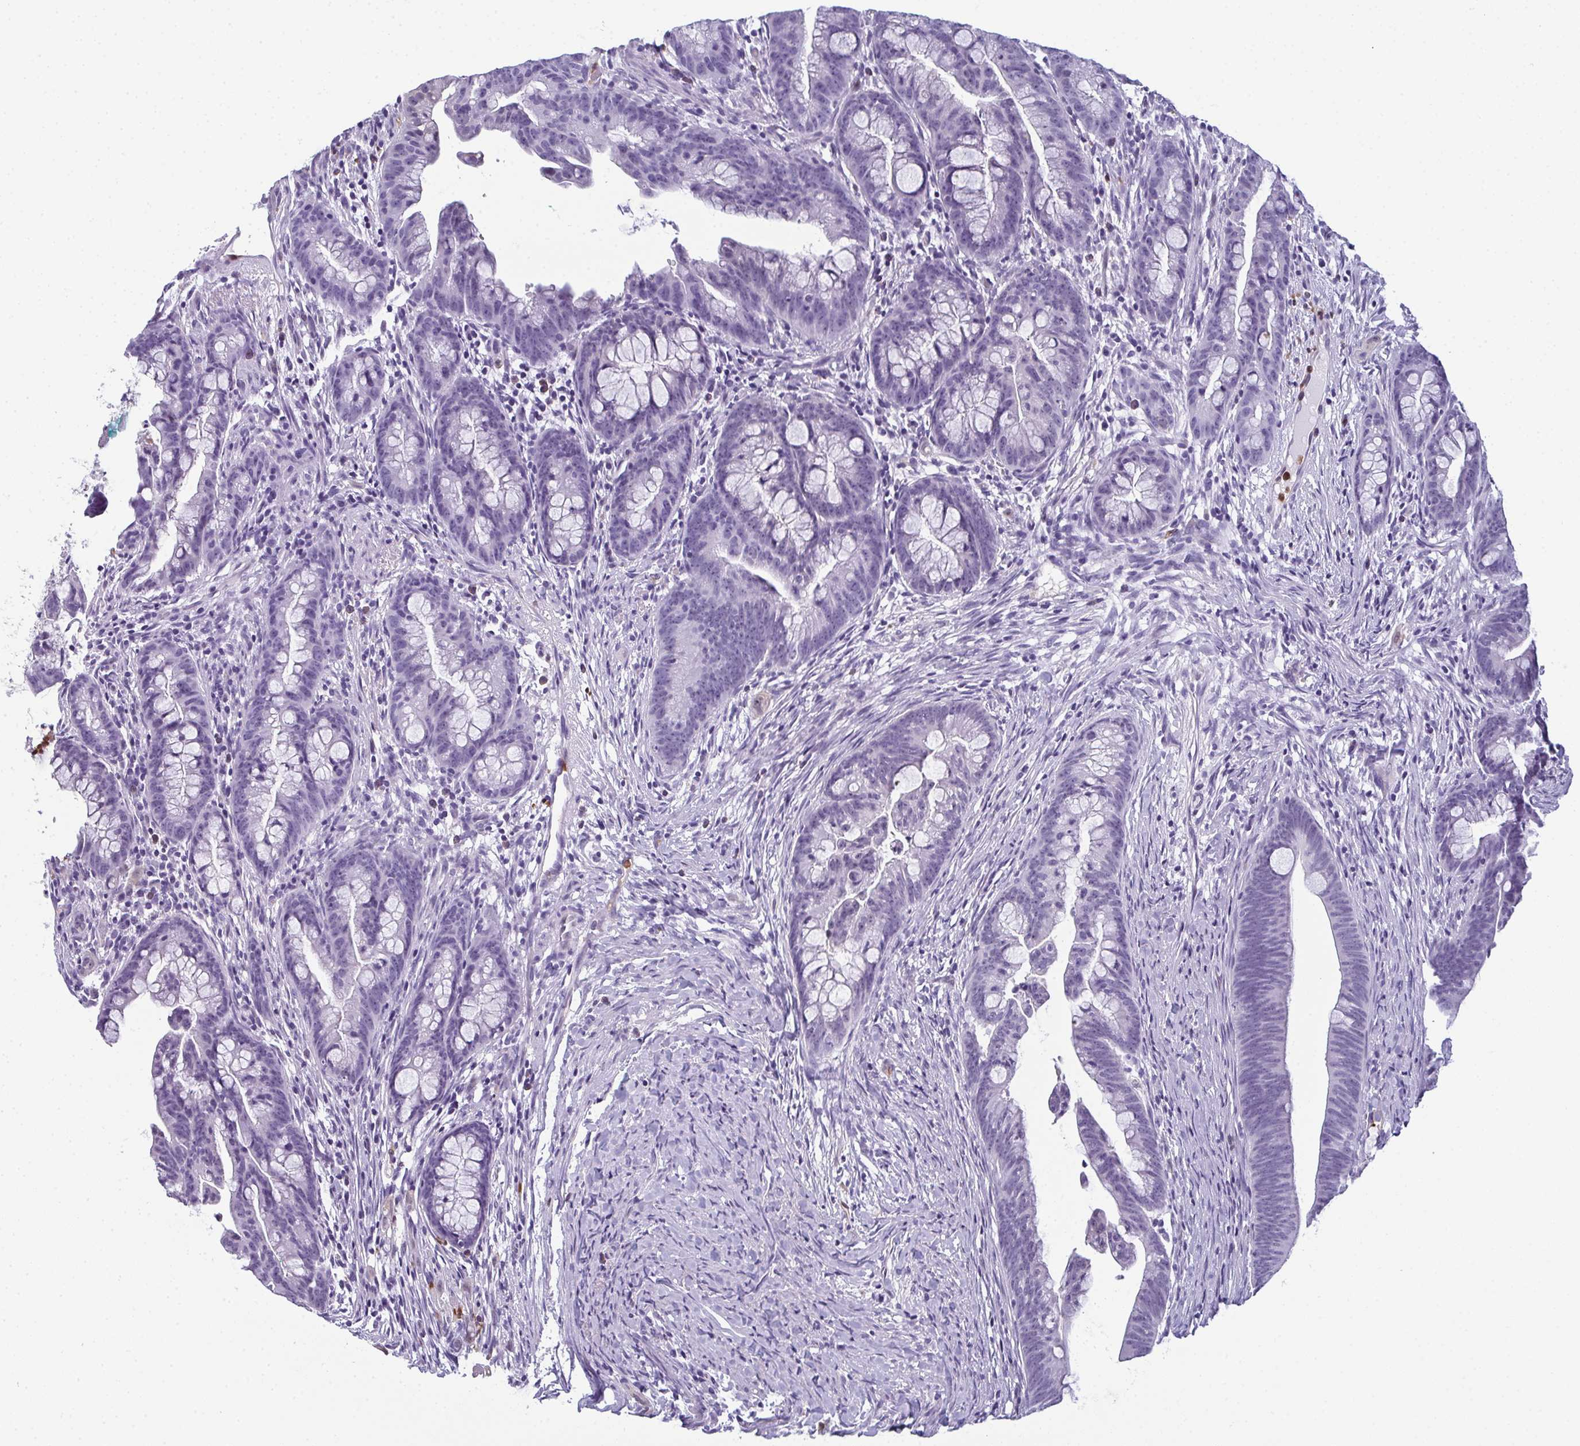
{"staining": {"intensity": "negative", "quantity": "none", "location": "none"}, "tissue": "colorectal cancer", "cell_type": "Tumor cells", "image_type": "cancer", "snomed": [{"axis": "morphology", "description": "Adenocarcinoma, NOS"}, {"axis": "topography", "description": "Colon"}], "caption": "Histopathology image shows no significant protein staining in tumor cells of adenocarcinoma (colorectal). The staining was performed using DAB to visualize the protein expression in brown, while the nuclei were stained in blue with hematoxylin (Magnification: 20x).", "gene": "CDA", "patient": {"sex": "male", "age": 62}}